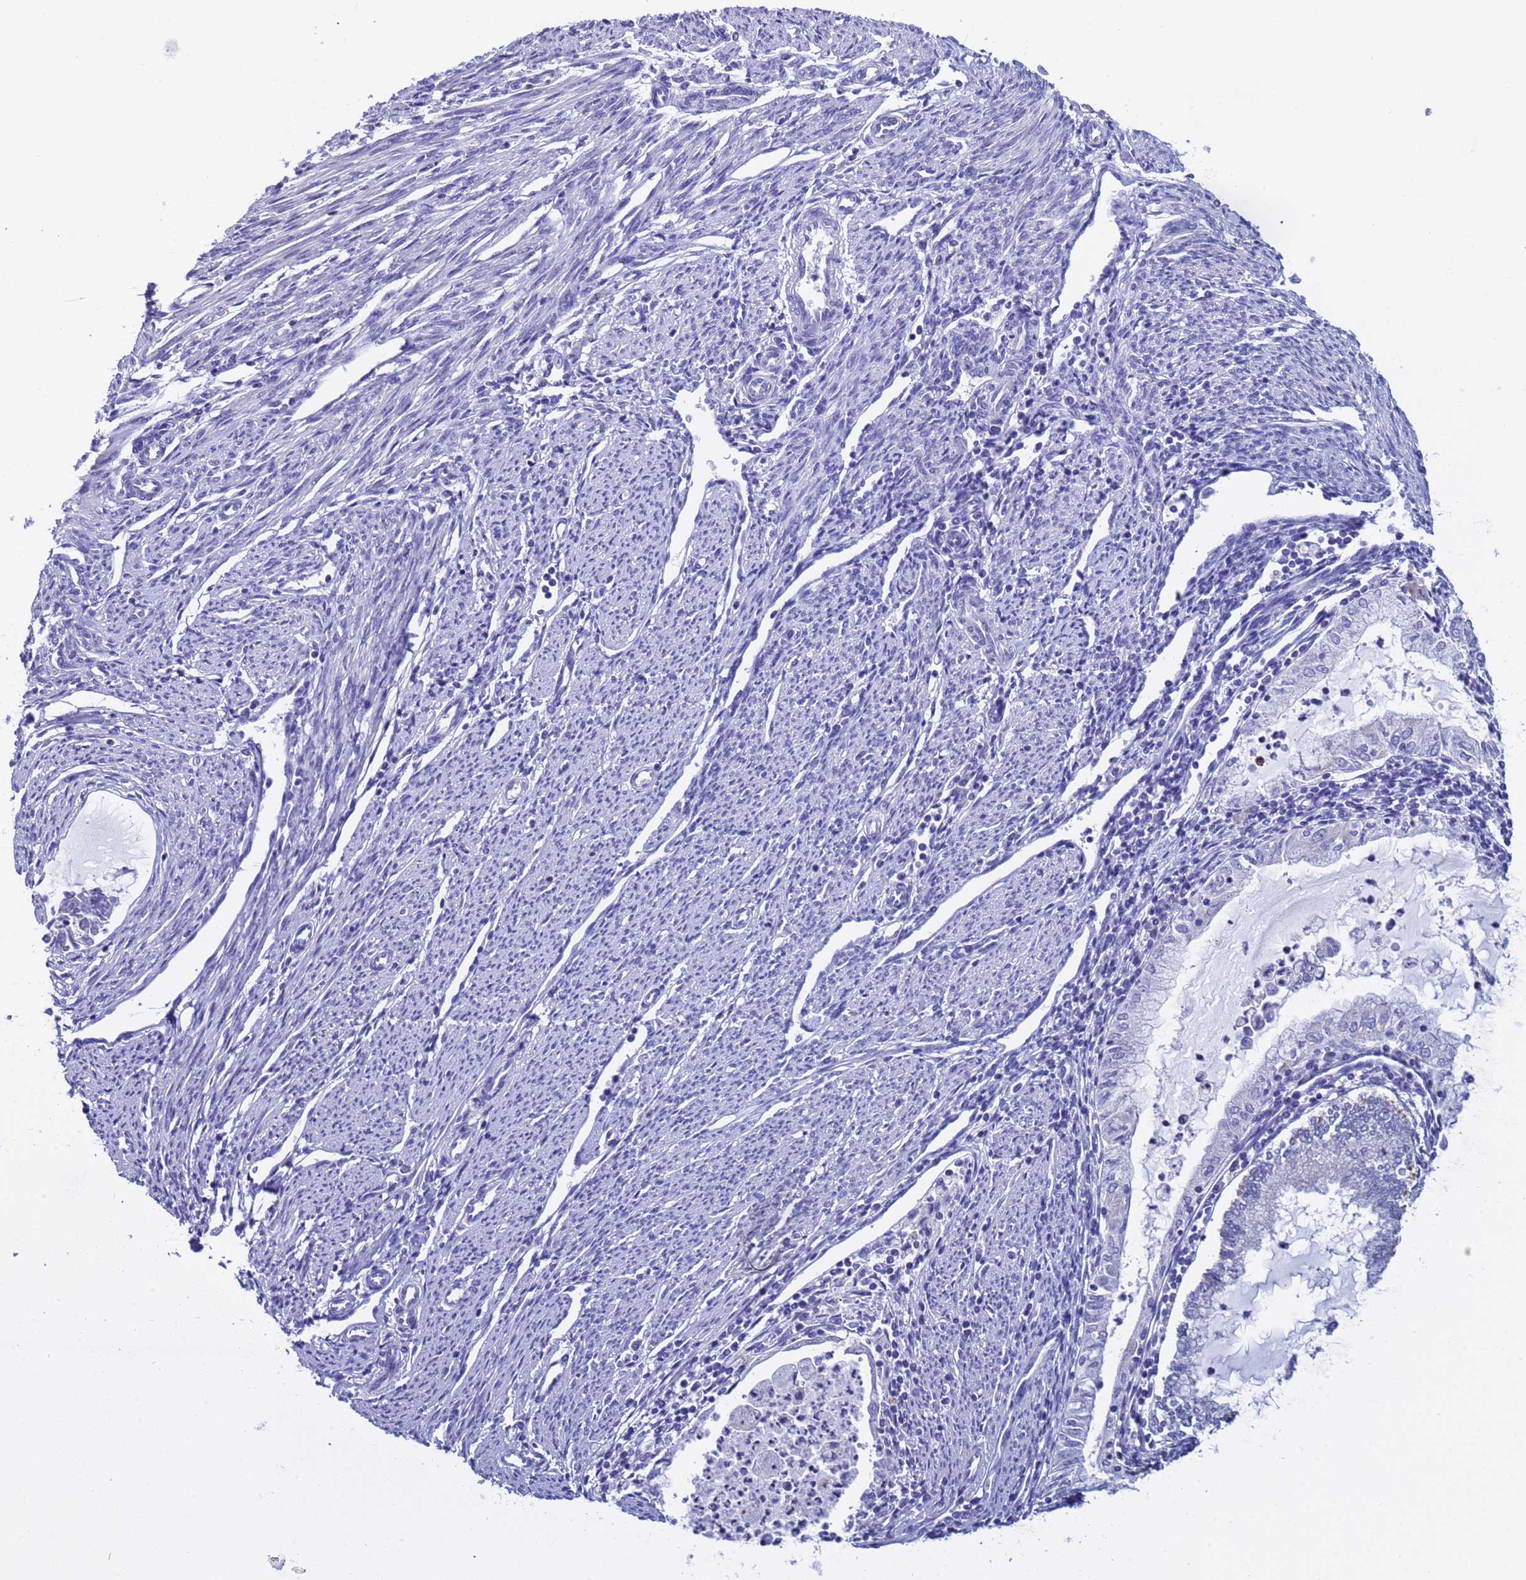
{"staining": {"intensity": "negative", "quantity": "none", "location": "none"}, "tissue": "endometrial cancer", "cell_type": "Tumor cells", "image_type": "cancer", "snomed": [{"axis": "morphology", "description": "Adenocarcinoma, NOS"}, {"axis": "topography", "description": "Endometrium"}], "caption": "DAB (3,3'-diaminobenzidine) immunohistochemical staining of adenocarcinoma (endometrial) displays no significant staining in tumor cells.", "gene": "ELMOD2", "patient": {"sex": "female", "age": 79}}